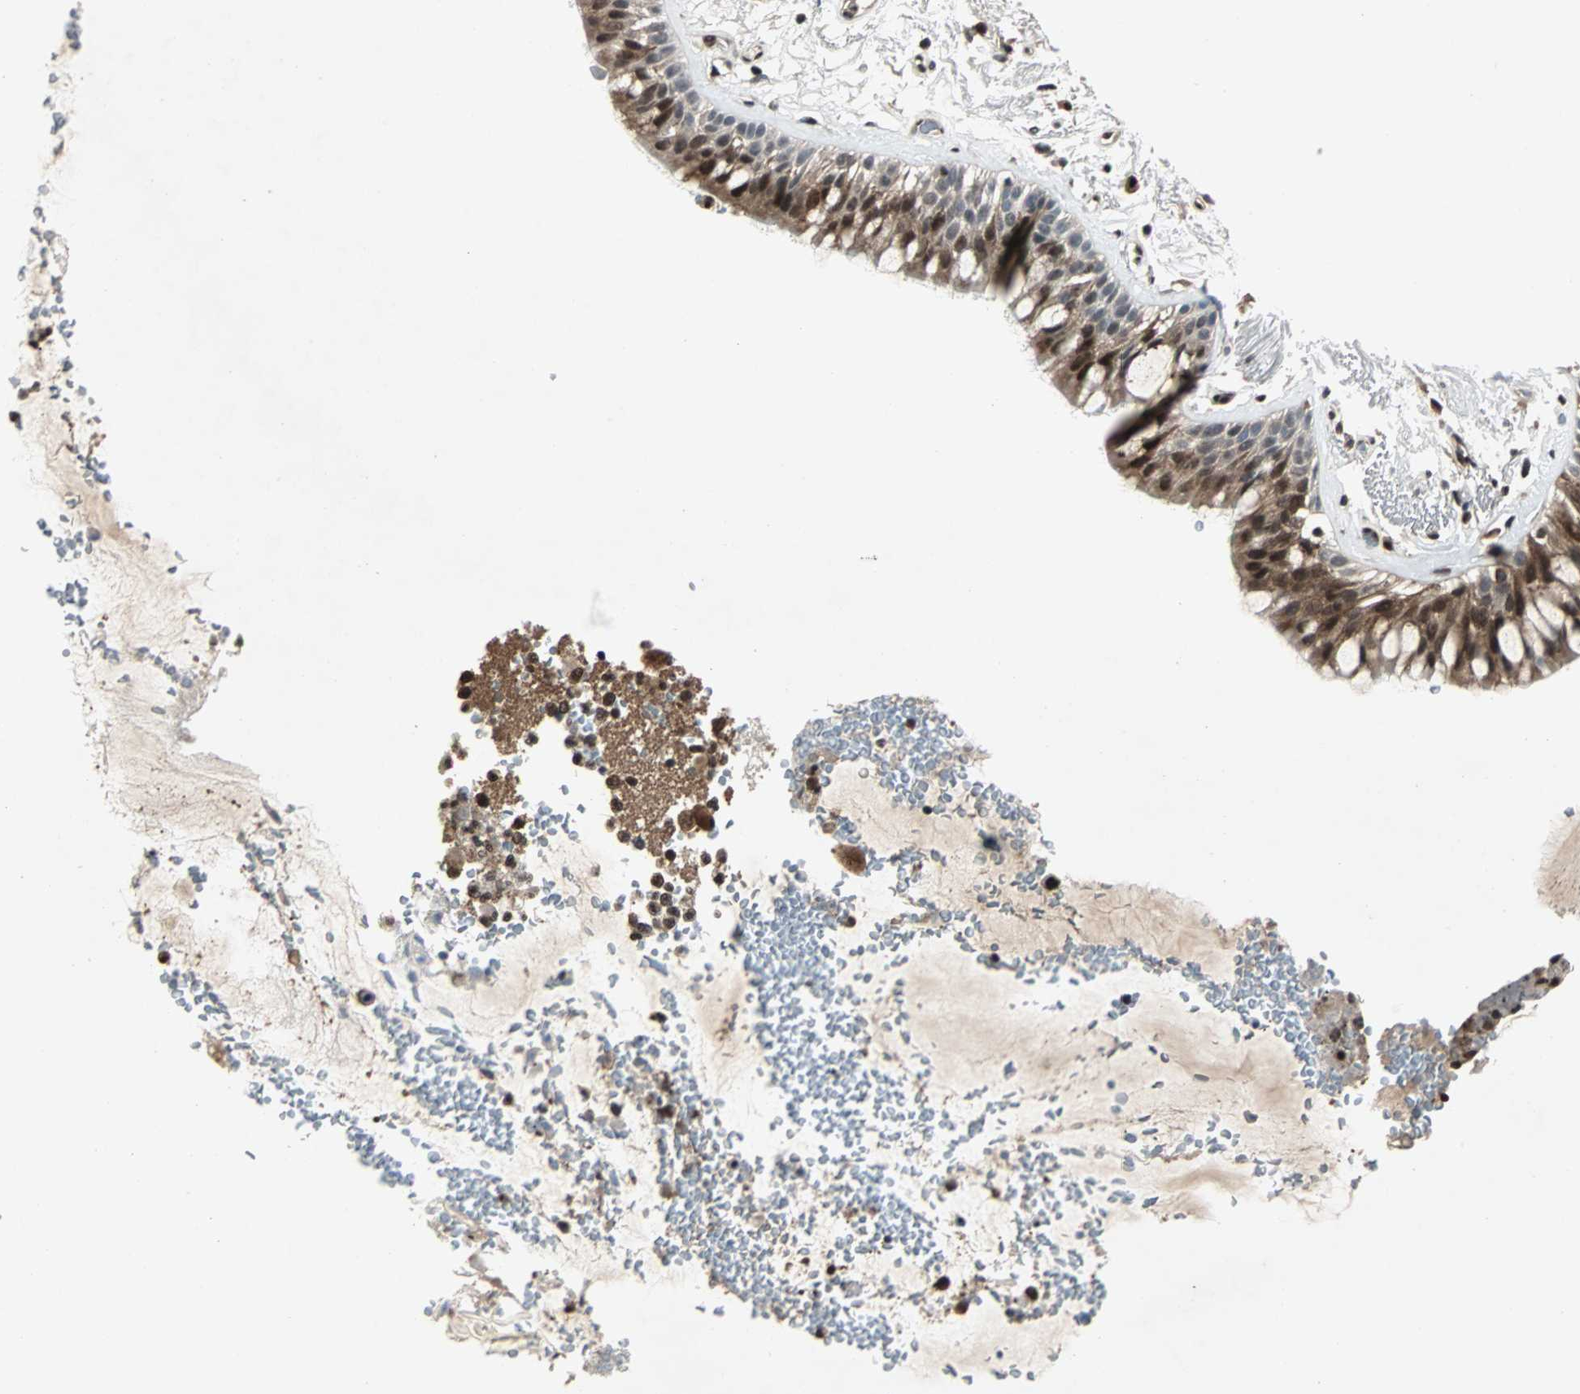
{"staining": {"intensity": "strong", "quantity": "25%-75%", "location": "cytoplasmic/membranous"}, "tissue": "bronchus", "cell_type": "Respiratory epithelial cells", "image_type": "normal", "snomed": [{"axis": "morphology", "description": "Normal tissue, NOS"}, {"axis": "topography", "description": "Bronchus"}], "caption": "Respiratory epithelial cells reveal high levels of strong cytoplasmic/membranous positivity in approximately 25%-75% of cells in normal bronchus.", "gene": "ACLY", "patient": {"sex": "male", "age": 66}}